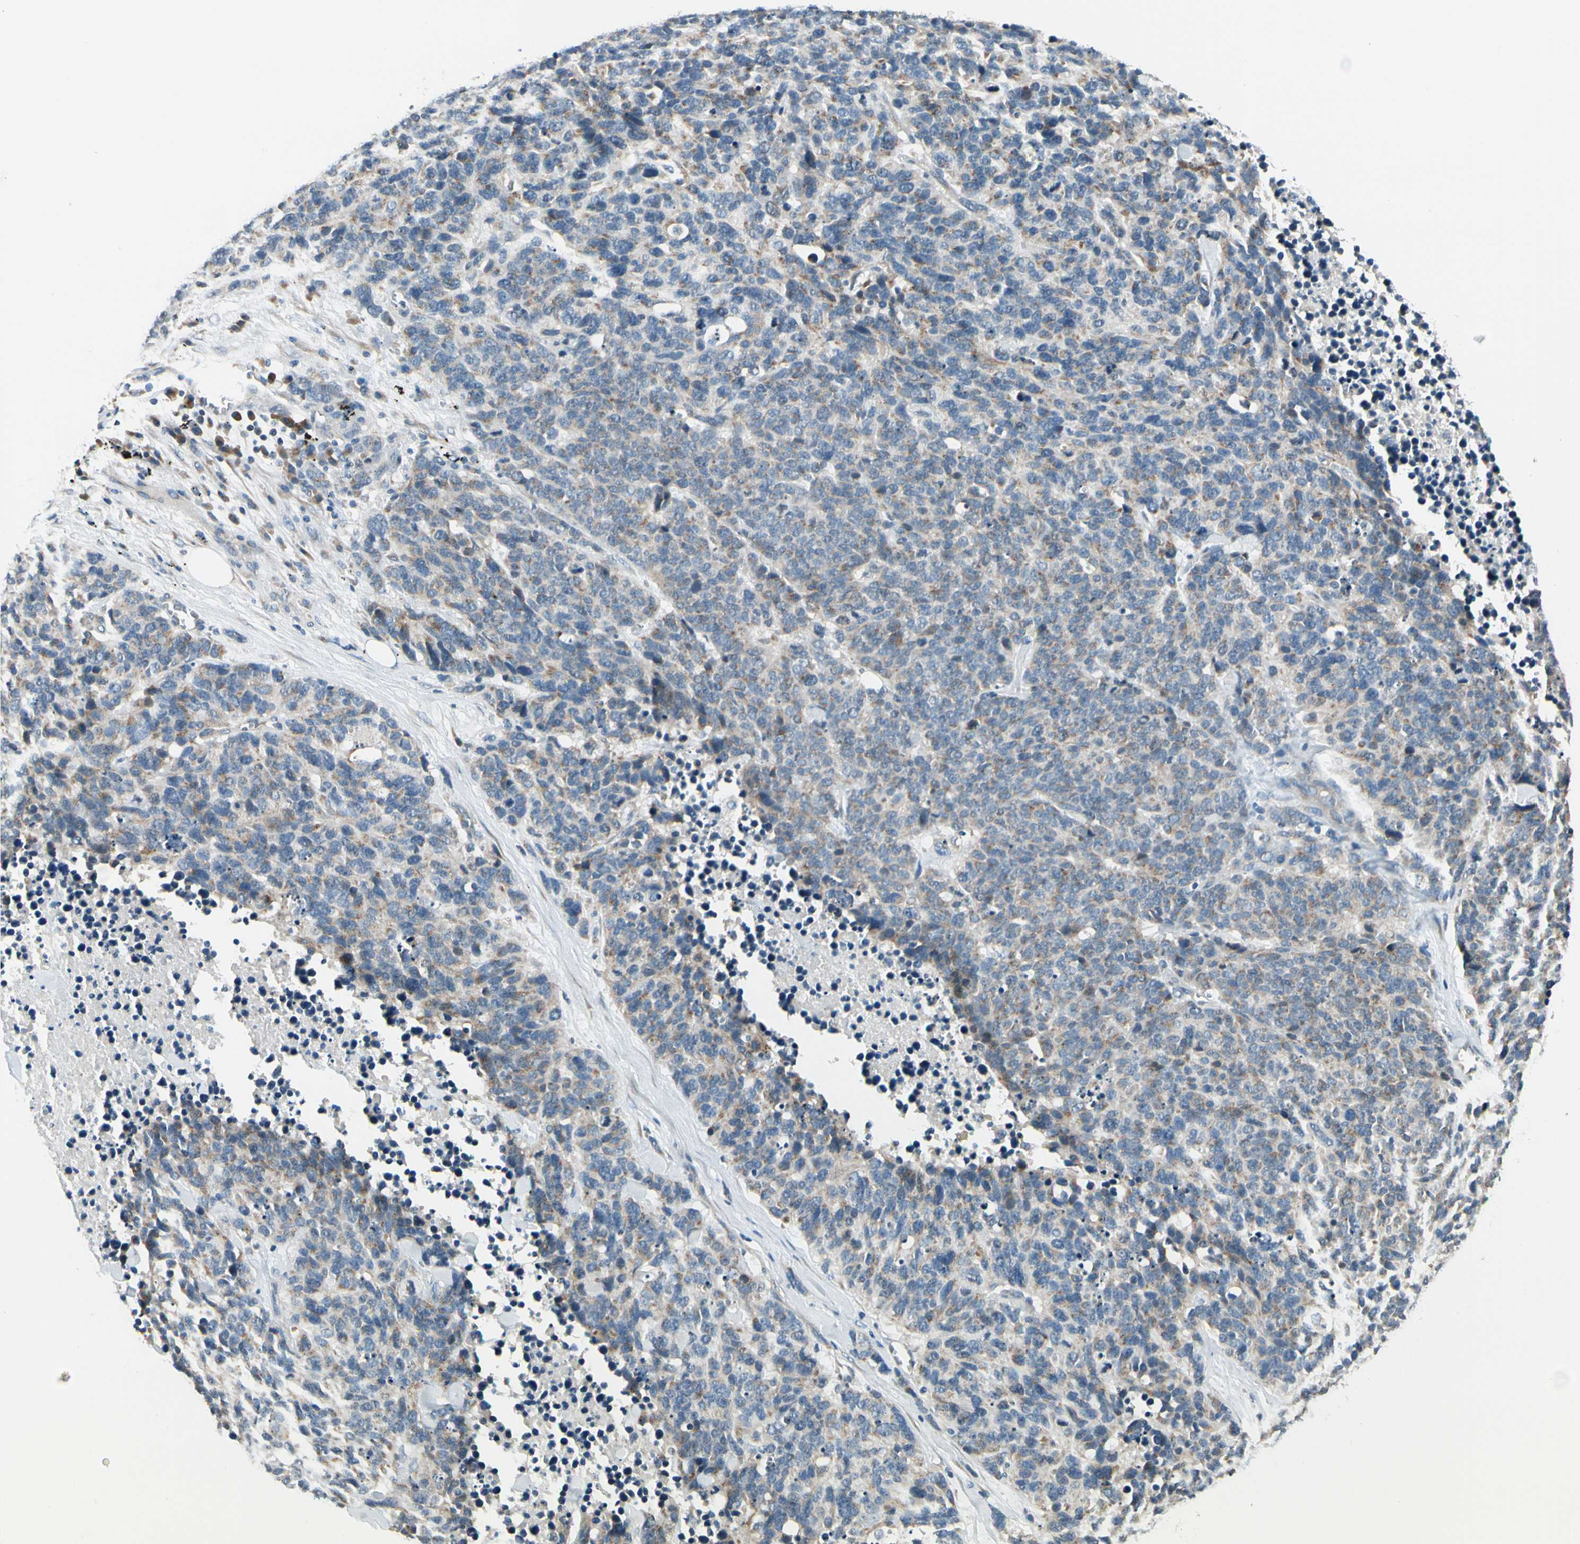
{"staining": {"intensity": "moderate", "quantity": "<25%", "location": "cytoplasmic/membranous"}, "tissue": "lung cancer", "cell_type": "Tumor cells", "image_type": "cancer", "snomed": [{"axis": "morphology", "description": "Neoplasm, malignant, NOS"}, {"axis": "topography", "description": "Lung"}], "caption": "Brown immunohistochemical staining in malignant neoplasm (lung) shows moderate cytoplasmic/membranous staining in about <25% of tumor cells.", "gene": "BNIP1", "patient": {"sex": "female", "age": 58}}